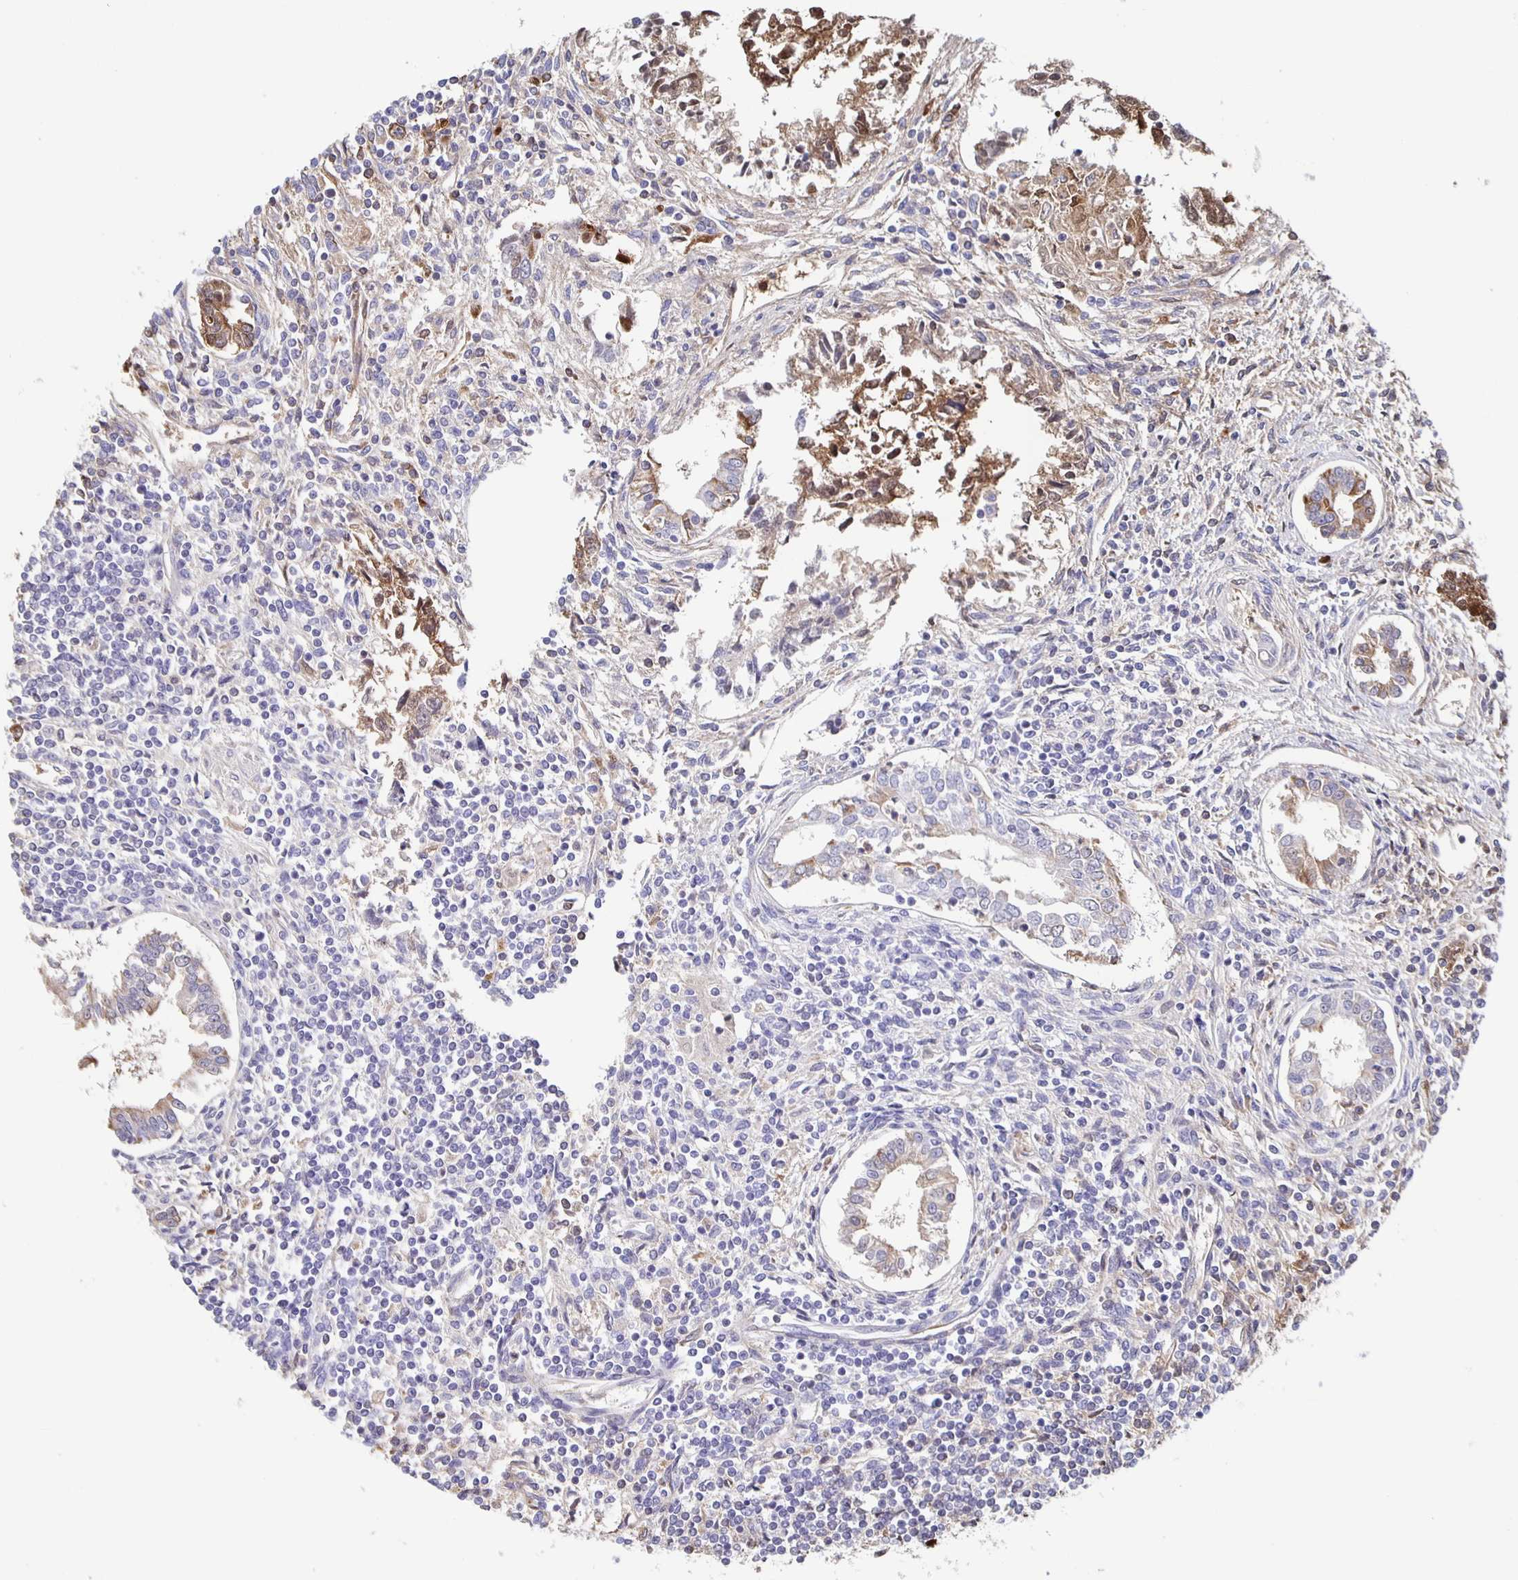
{"staining": {"intensity": "weak", "quantity": "<25%", "location": "cytoplasmic/membranous"}, "tissue": "testis cancer", "cell_type": "Tumor cells", "image_type": "cancer", "snomed": [{"axis": "morphology", "description": "Carcinoma, Embryonal, NOS"}, {"axis": "topography", "description": "Testis"}], "caption": "Embryonal carcinoma (testis) stained for a protein using immunohistochemistry displays no positivity tumor cells.", "gene": "FGA", "patient": {"sex": "male", "age": 37}}